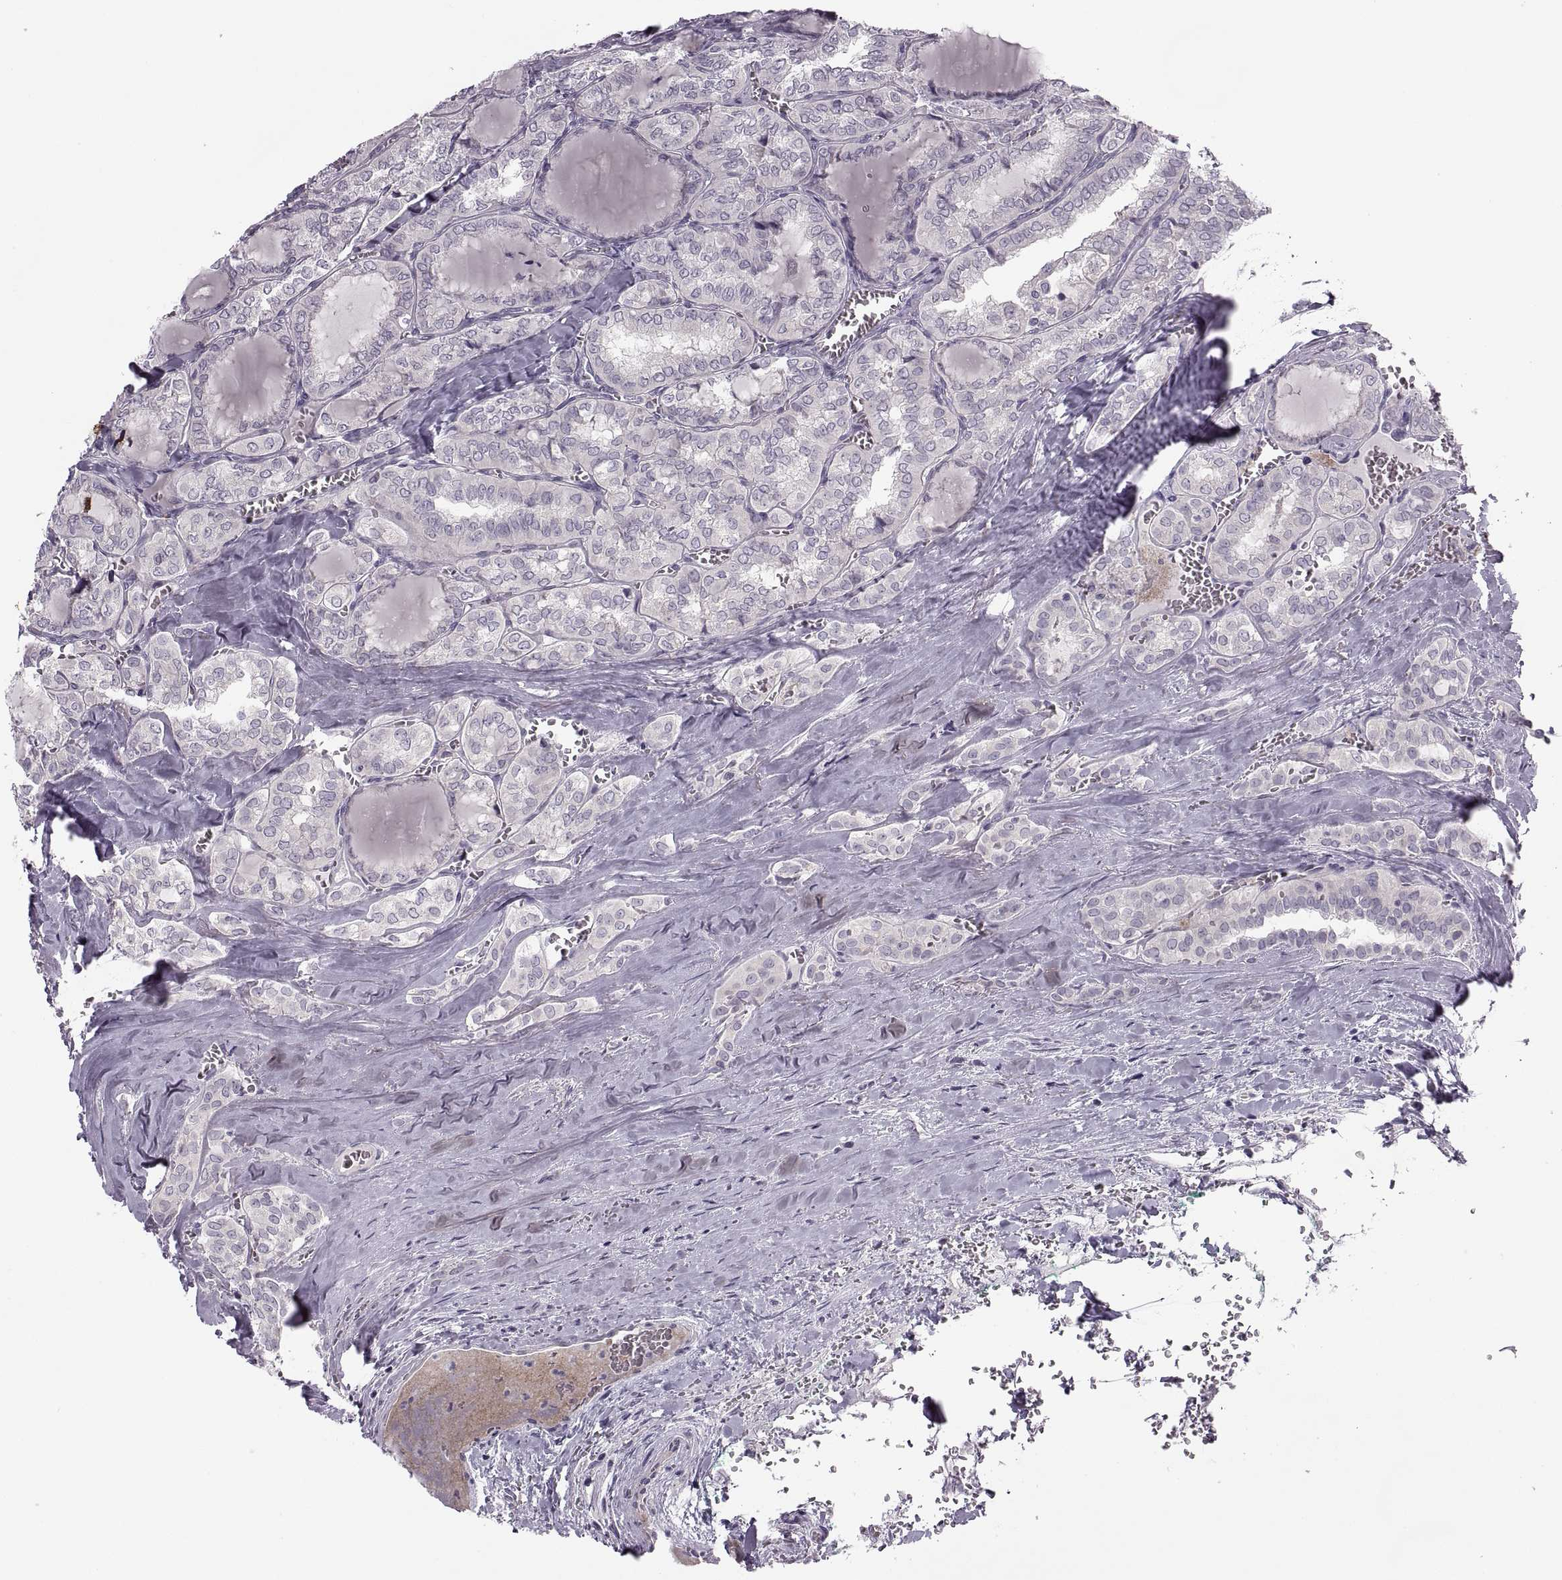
{"staining": {"intensity": "negative", "quantity": "none", "location": "none"}, "tissue": "thyroid cancer", "cell_type": "Tumor cells", "image_type": "cancer", "snomed": [{"axis": "morphology", "description": "Papillary adenocarcinoma, NOS"}, {"axis": "topography", "description": "Thyroid gland"}], "caption": "This is an IHC photomicrograph of papillary adenocarcinoma (thyroid). There is no positivity in tumor cells.", "gene": "H2AP", "patient": {"sex": "female", "age": 41}}